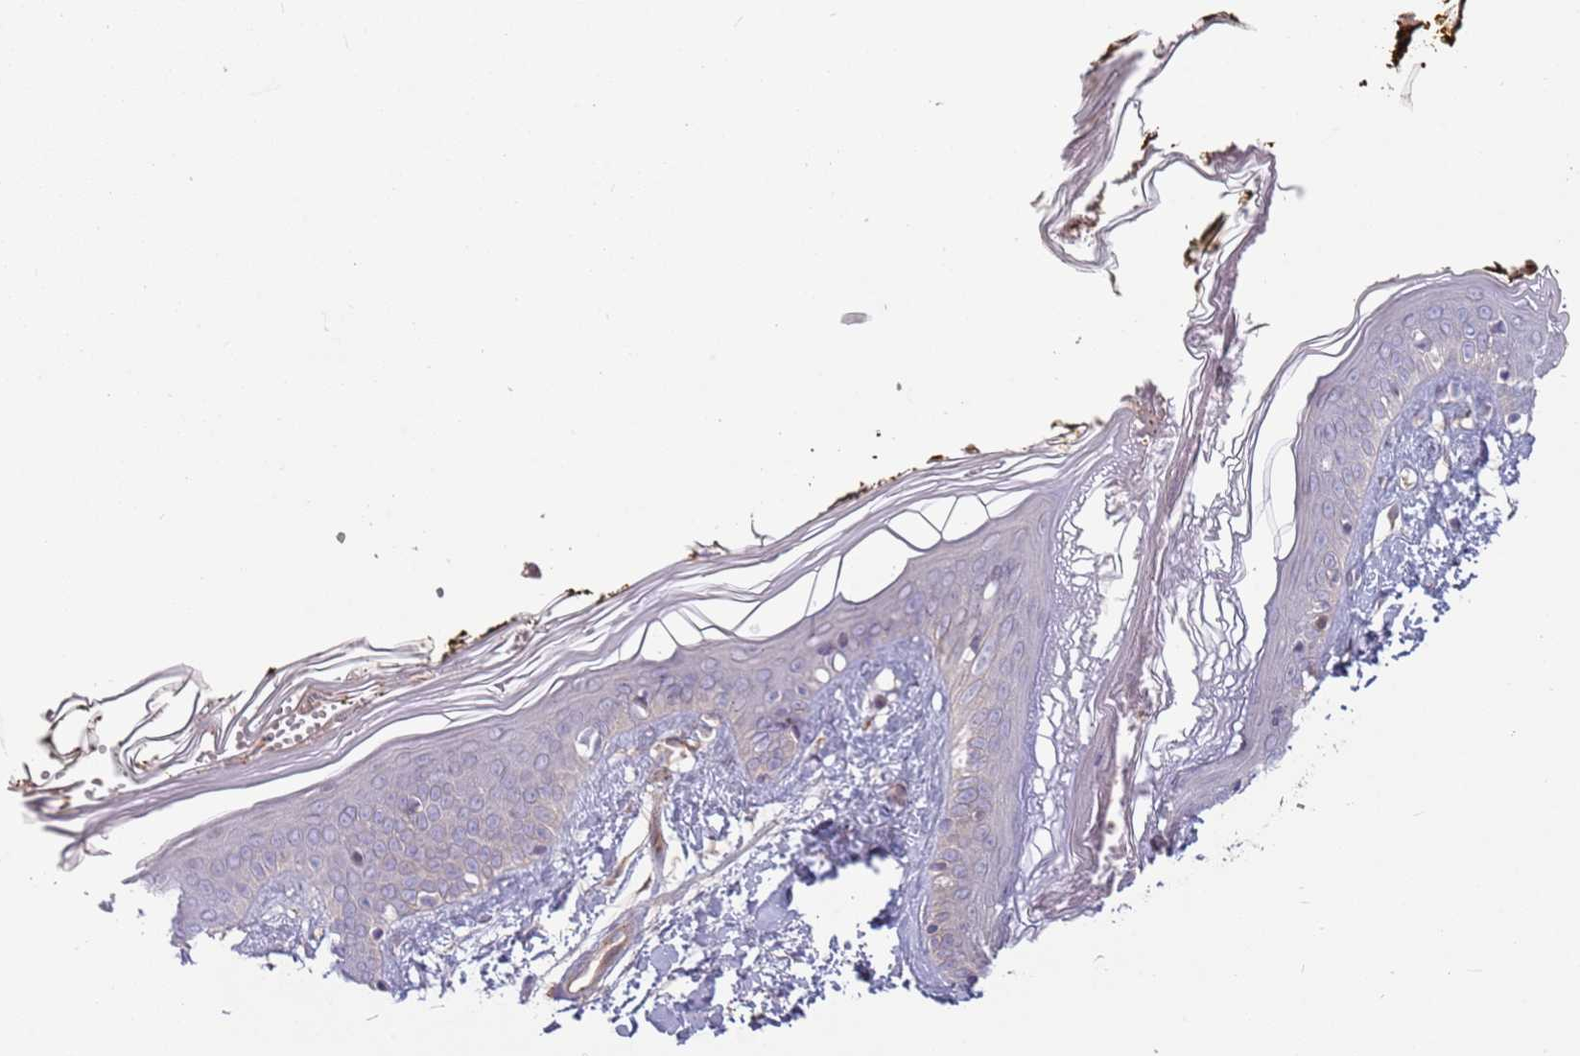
{"staining": {"intensity": "moderate", "quantity": ">75%", "location": "cytoplasmic/membranous"}, "tissue": "skin", "cell_type": "Fibroblasts", "image_type": "normal", "snomed": [{"axis": "morphology", "description": "Normal tissue, NOS"}, {"axis": "topography", "description": "Skin"}], "caption": "Immunohistochemistry staining of unremarkable skin, which reveals medium levels of moderate cytoplasmic/membranous expression in approximately >75% of fibroblasts indicating moderate cytoplasmic/membranous protein staining. The staining was performed using DAB (brown) for protein detection and nuclei were counterstained in hematoxylin (blue).", "gene": "SAV1", "patient": {"sex": "female", "age": 34}}